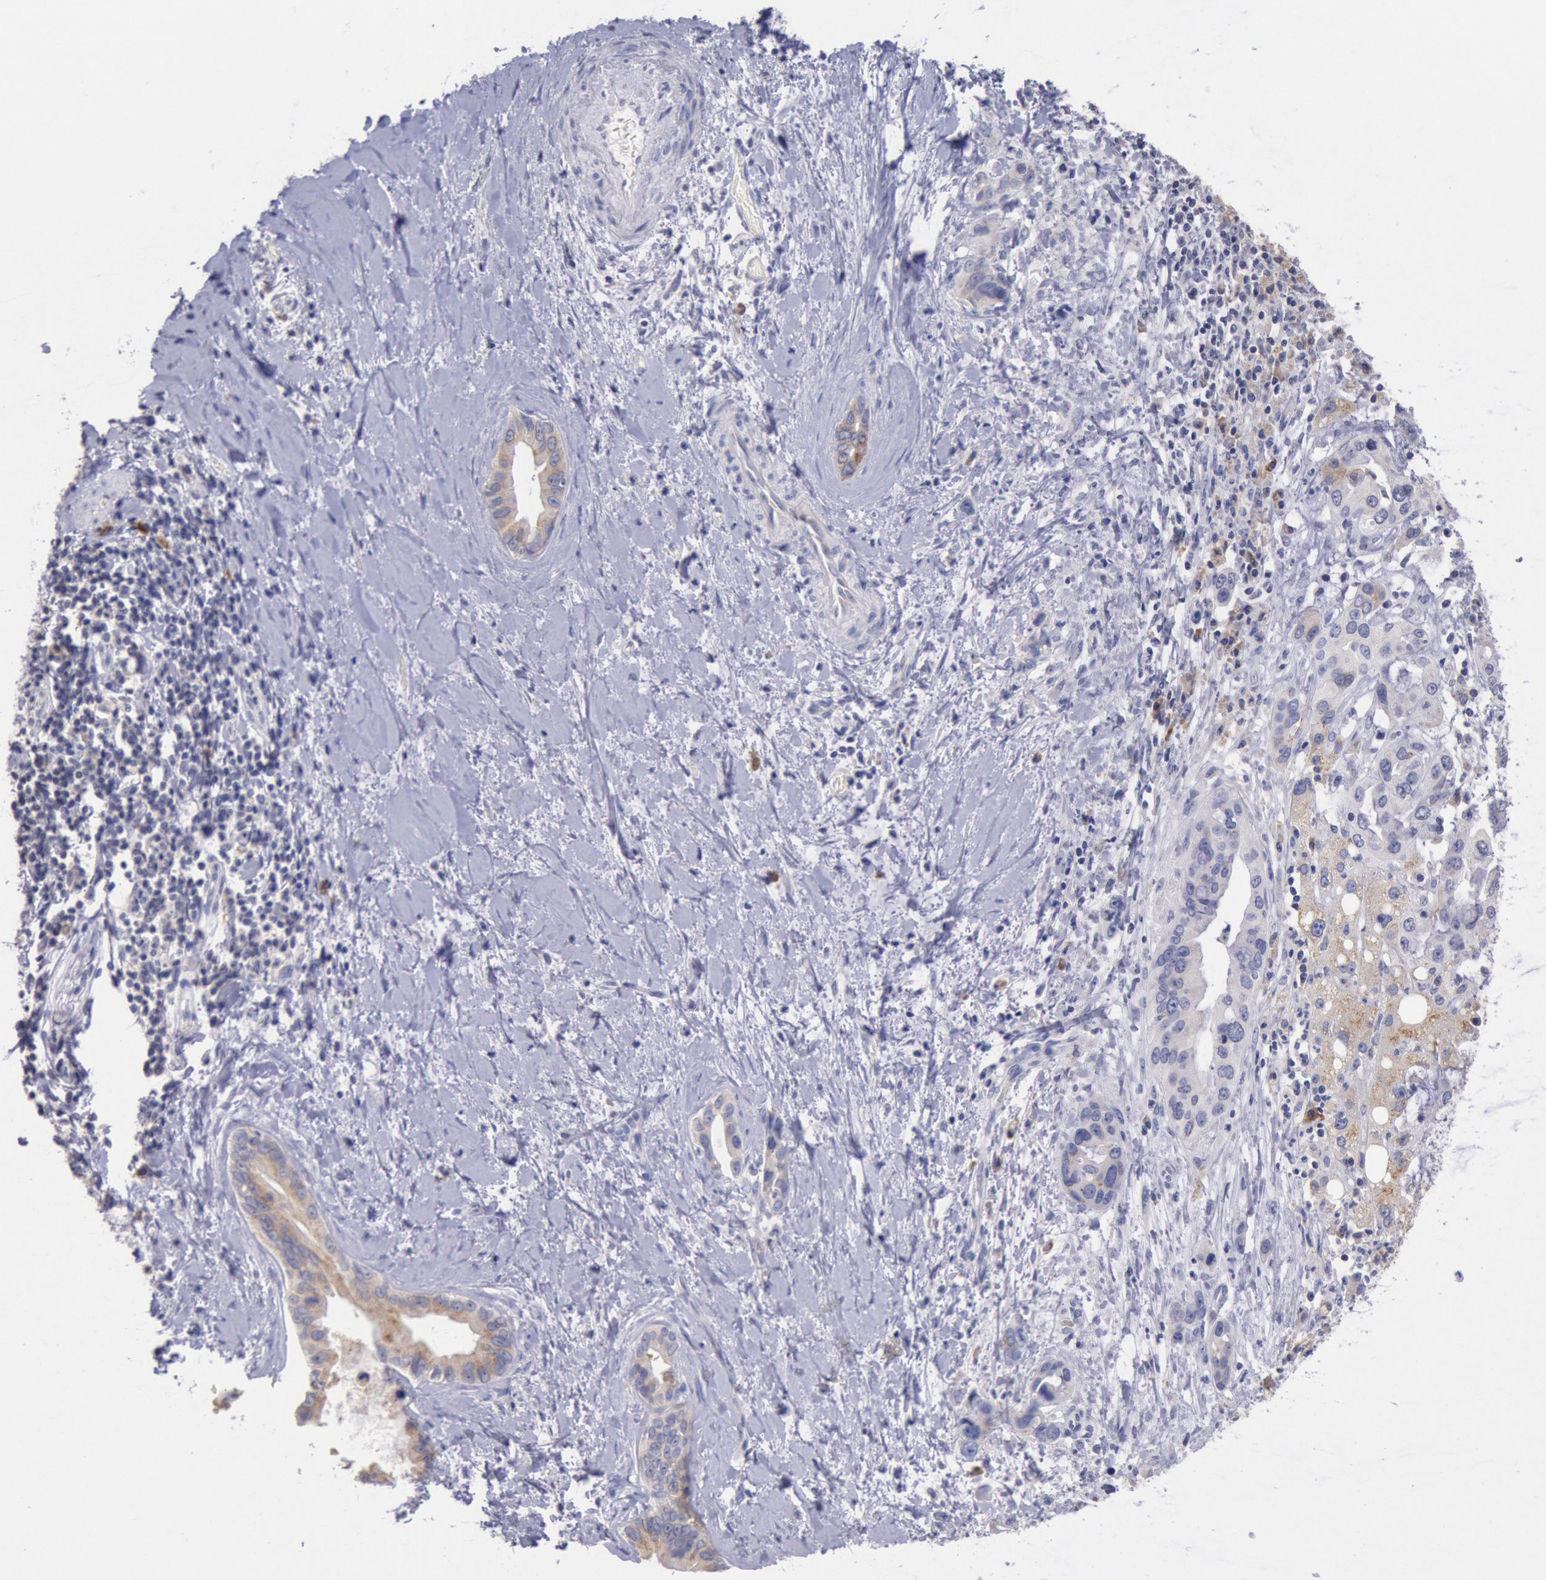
{"staining": {"intensity": "weak", "quantity": "<25%", "location": "cytoplasmic/membranous"}, "tissue": "liver cancer", "cell_type": "Tumor cells", "image_type": "cancer", "snomed": [{"axis": "morphology", "description": "Cholangiocarcinoma"}, {"axis": "topography", "description": "Liver"}], "caption": "Immunohistochemistry photomicrograph of neoplastic tissue: cholangiocarcinoma (liver) stained with DAB (3,3'-diaminobenzidine) shows no significant protein staining in tumor cells.", "gene": "GAL3ST1", "patient": {"sex": "female", "age": 65}}